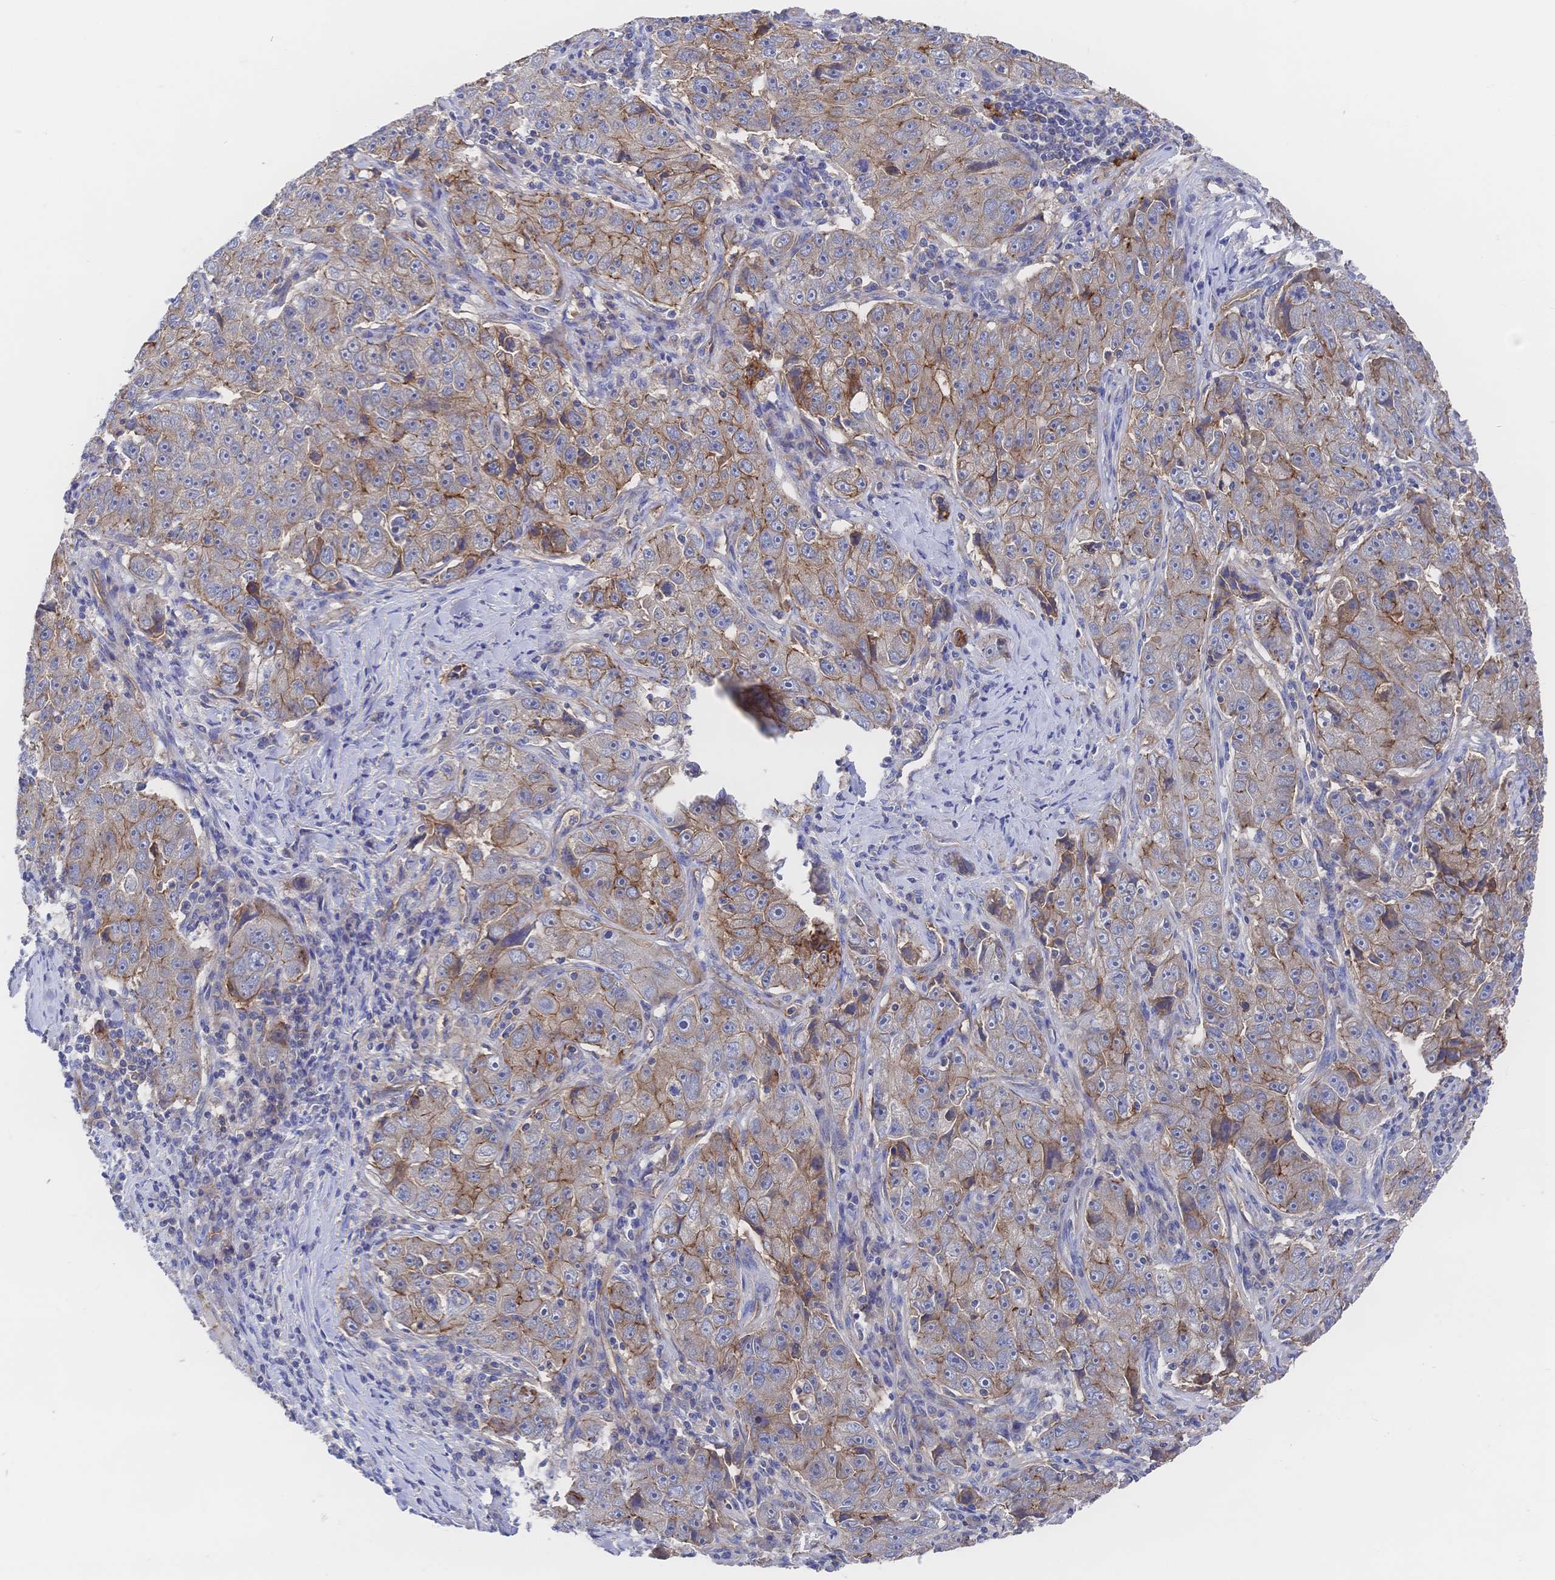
{"staining": {"intensity": "moderate", "quantity": "25%-75%", "location": "cytoplasmic/membranous"}, "tissue": "lung cancer", "cell_type": "Tumor cells", "image_type": "cancer", "snomed": [{"axis": "morphology", "description": "Normal morphology"}, {"axis": "morphology", "description": "Adenocarcinoma, NOS"}, {"axis": "topography", "description": "Lymph node"}, {"axis": "topography", "description": "Lung"}], "caption": "The histopathology image displays staining of lung adenocarcinoma, revealing moderate cytoplasmic/membranous protein positivity (brown color) within tumor cells. The staining is performed using DAB (3,3'-diaminobenzidine) brown chromogen to label protein expression. The nuclei are counter-stained blue using hematoxylin.", "gene": "F11R", "patient": {"sex": "female", "age": 57}}